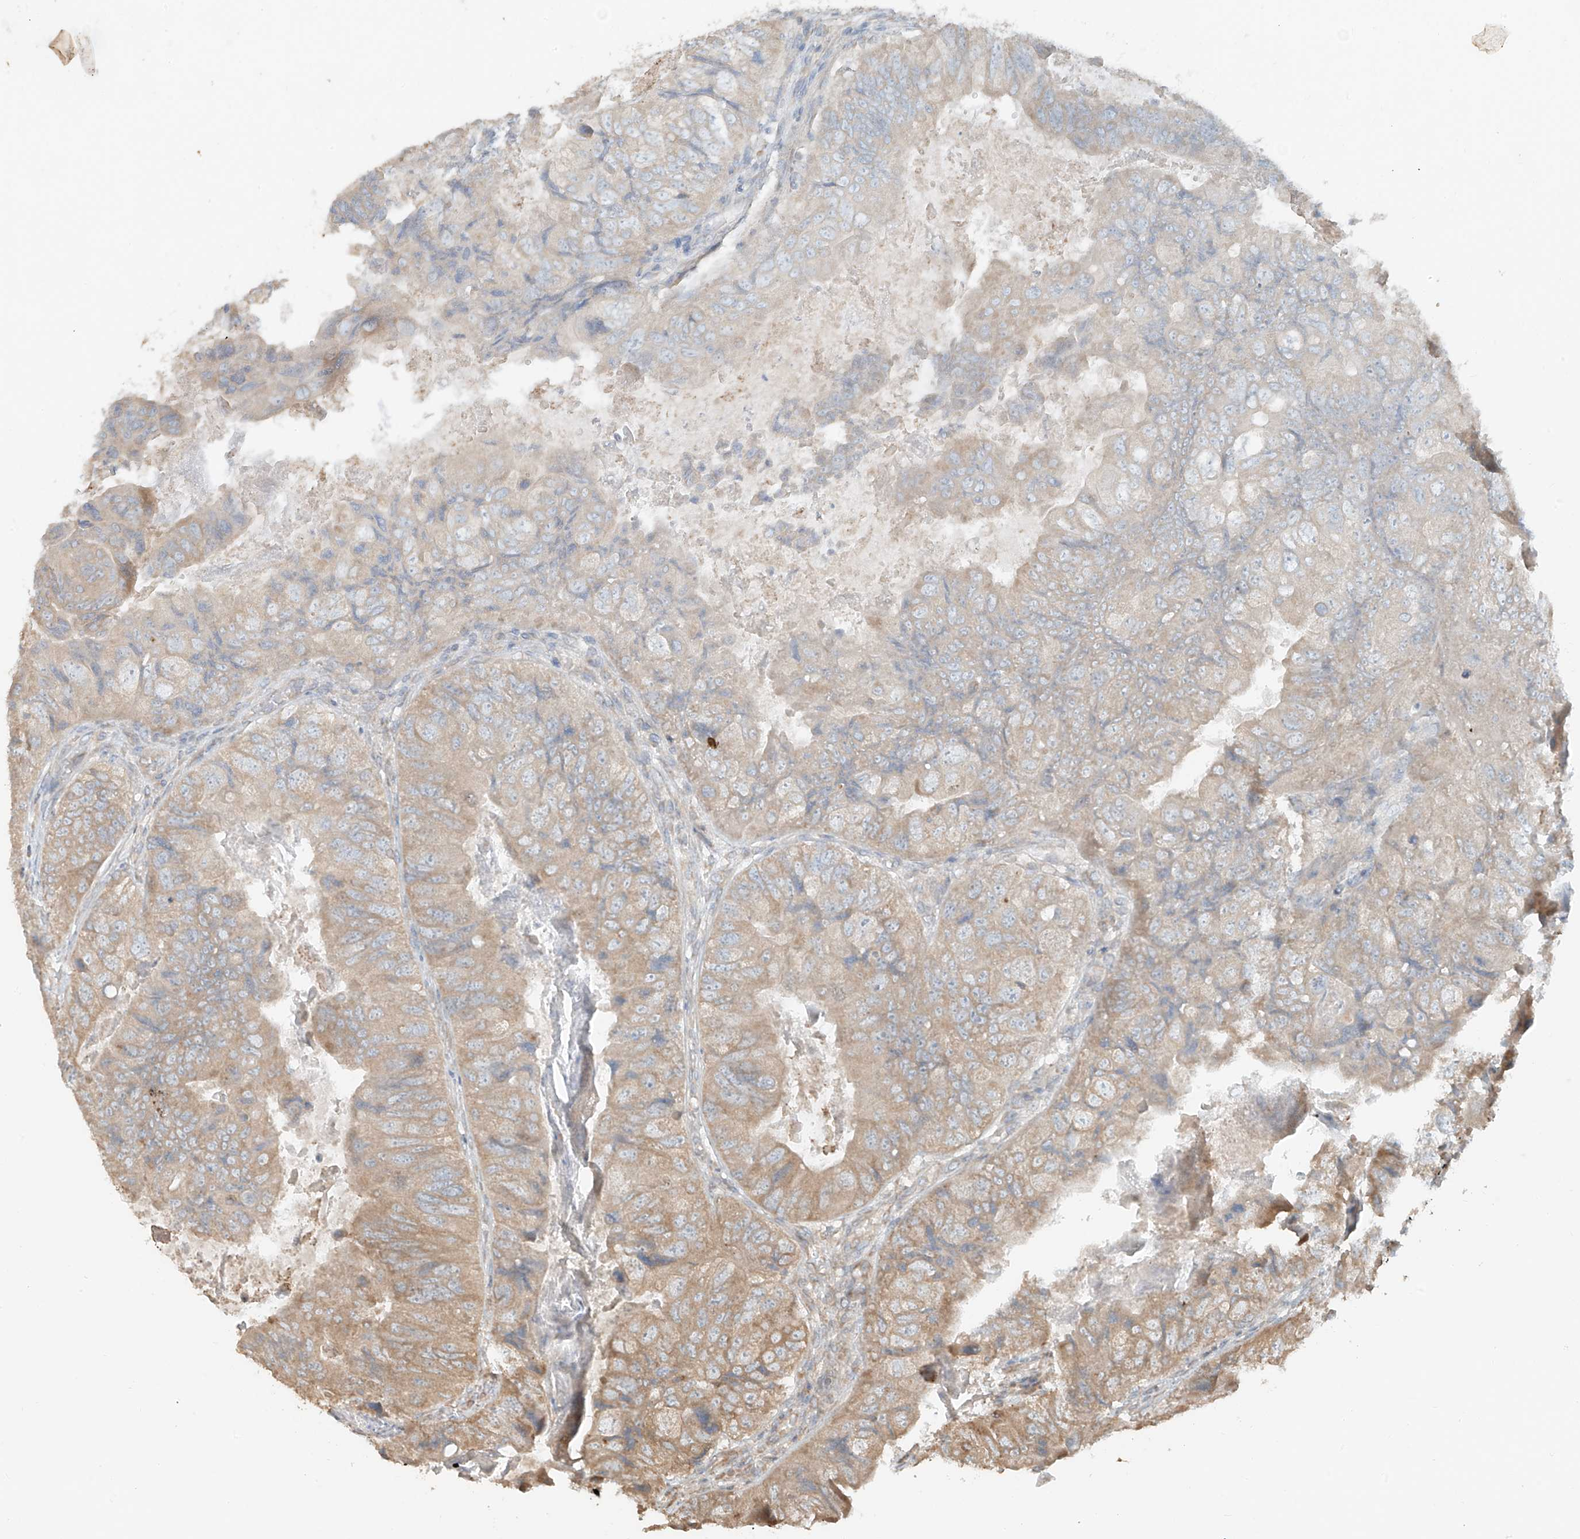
{"staining": {"intensity": "moderate", "quantity": "25%-75%", "location": "cytoplasmic/membranous"}, "tissue": "colorectal cancer", "cell_type": "Tumor cells", "image_type": "cancer", "snomed": [{"axis": "morphology", "description": "Adenocarcinoma, NOS"}, {"axis": "topography", "description": "Rectum"}], "caption": "Colorectal cancer stained with a protein marker exhibits moderate staining in tumor cells.", "gene": "ANKZF1", "patient": {"sex": "male", "age": 63}}